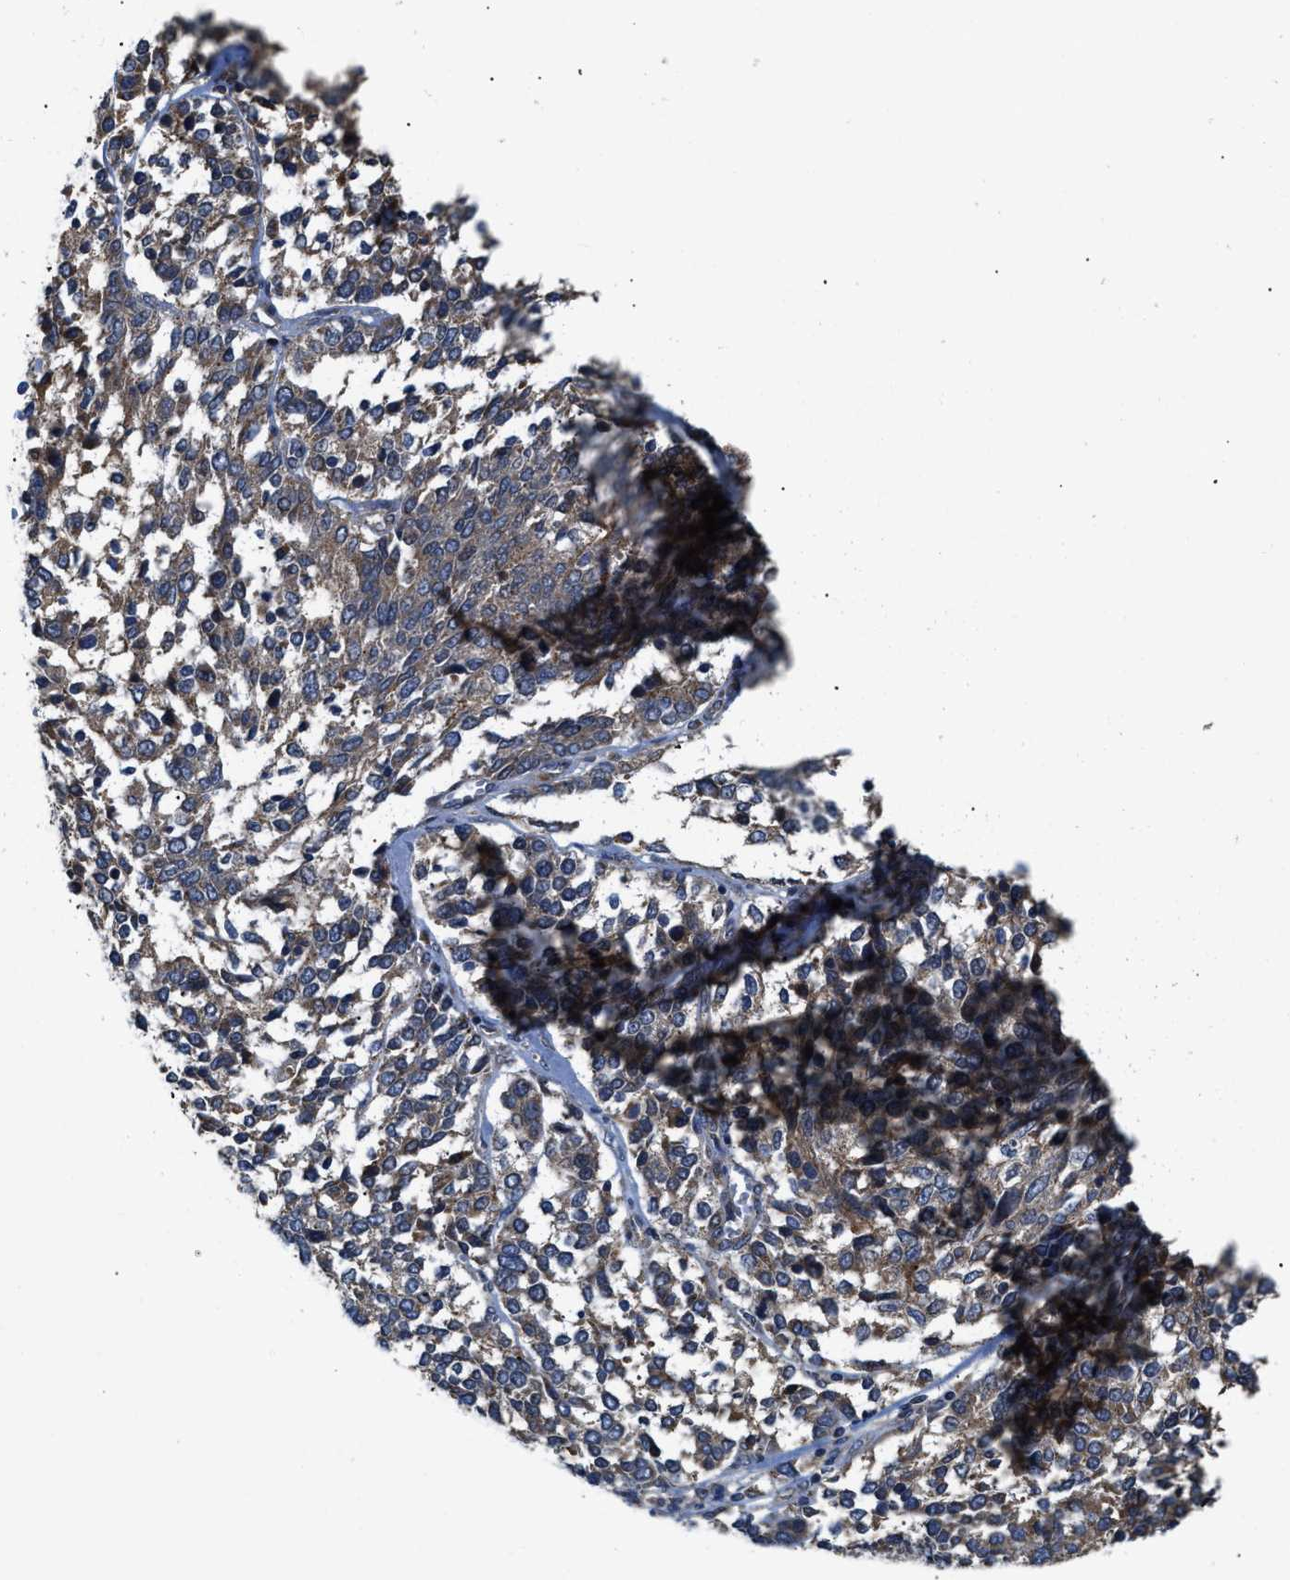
{"staining": {"intensity": "weak", "quantity": ">75%", "location": "cytoplasmic/membranous"}, "tissue": "ovarian cancer", "cell_type": "Tumor cells", "image_type": "cancer", "snomed": [{"axis": "morphology", "description": "Cystadenocarcinoma, serous, NOS"}, {"axis": "topography", "description": "Ovary"}], "caption": "Weak cytoplasmic/membranous positivity for a protein is appreciated in approximately >75% of tumor cells of ovarian cancer using IHC.", "gene": "CEP128", "patient": {"sex": "female", "age": 44}}